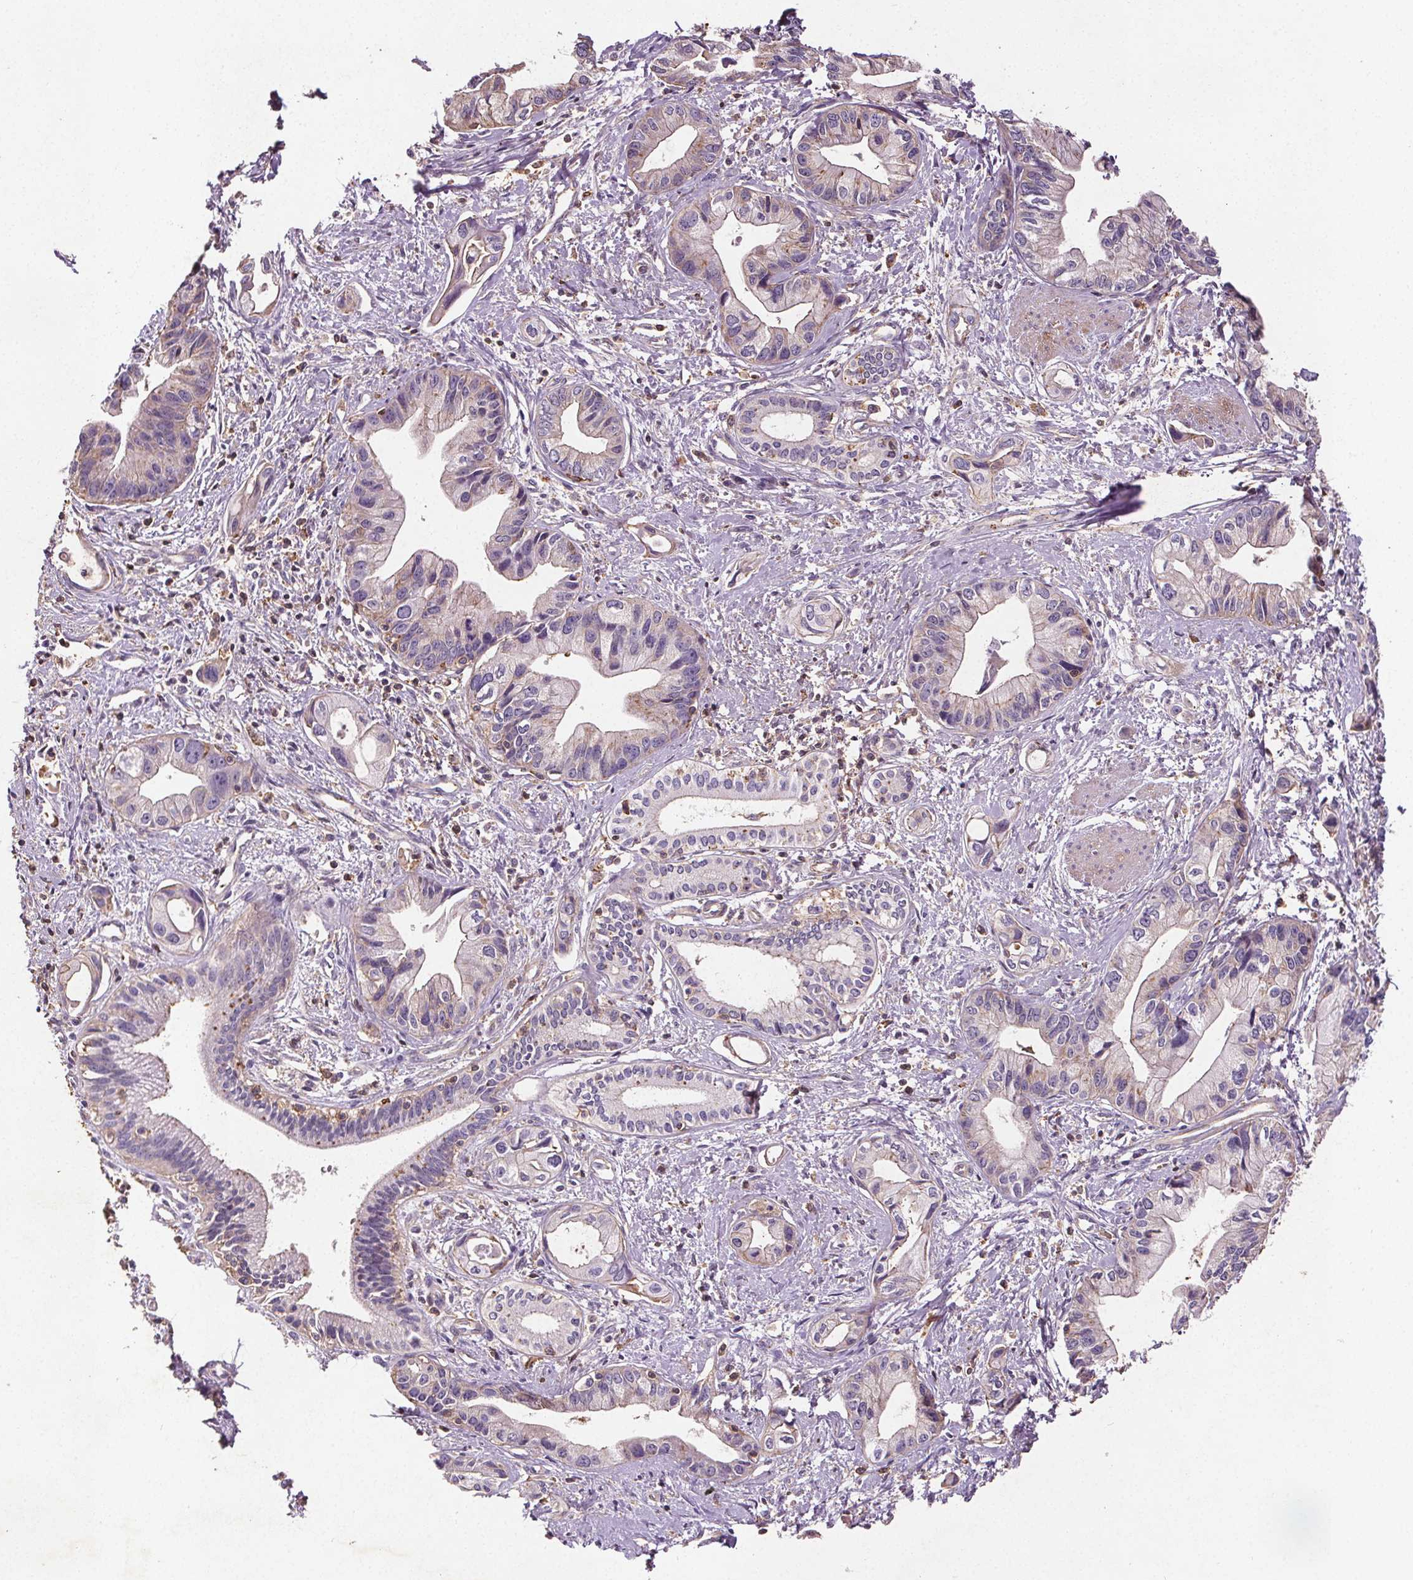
{"staining": {"intensity": "weak", "quantity": "<25%", "location": "cytoplasmic/membranous"}, "tissue": "pancreatic cancer", "cell_type": "Tumor cells", "image_type": "cancer", "snomed": [{"axis": "morphology", "description": "Adenocarcinoma, NOS"}, {"axis": "topography", "description": "Pancreas"}], "caption": "Immunohistochemistry micrograph of neoplastic tissue: adenocarcinoma (pancreatic) stained with DAB (3,3'-diaminobenzidine) exhibits no significant protein positivity in tumor cells. The staining is performed using DAB (3,3'-diaminobenzidine) brown chromogen with nuclei counter-stained in using hematoxylin.", "gene": "C19orf84", "patient": {"sex": "female", "age": 61}}